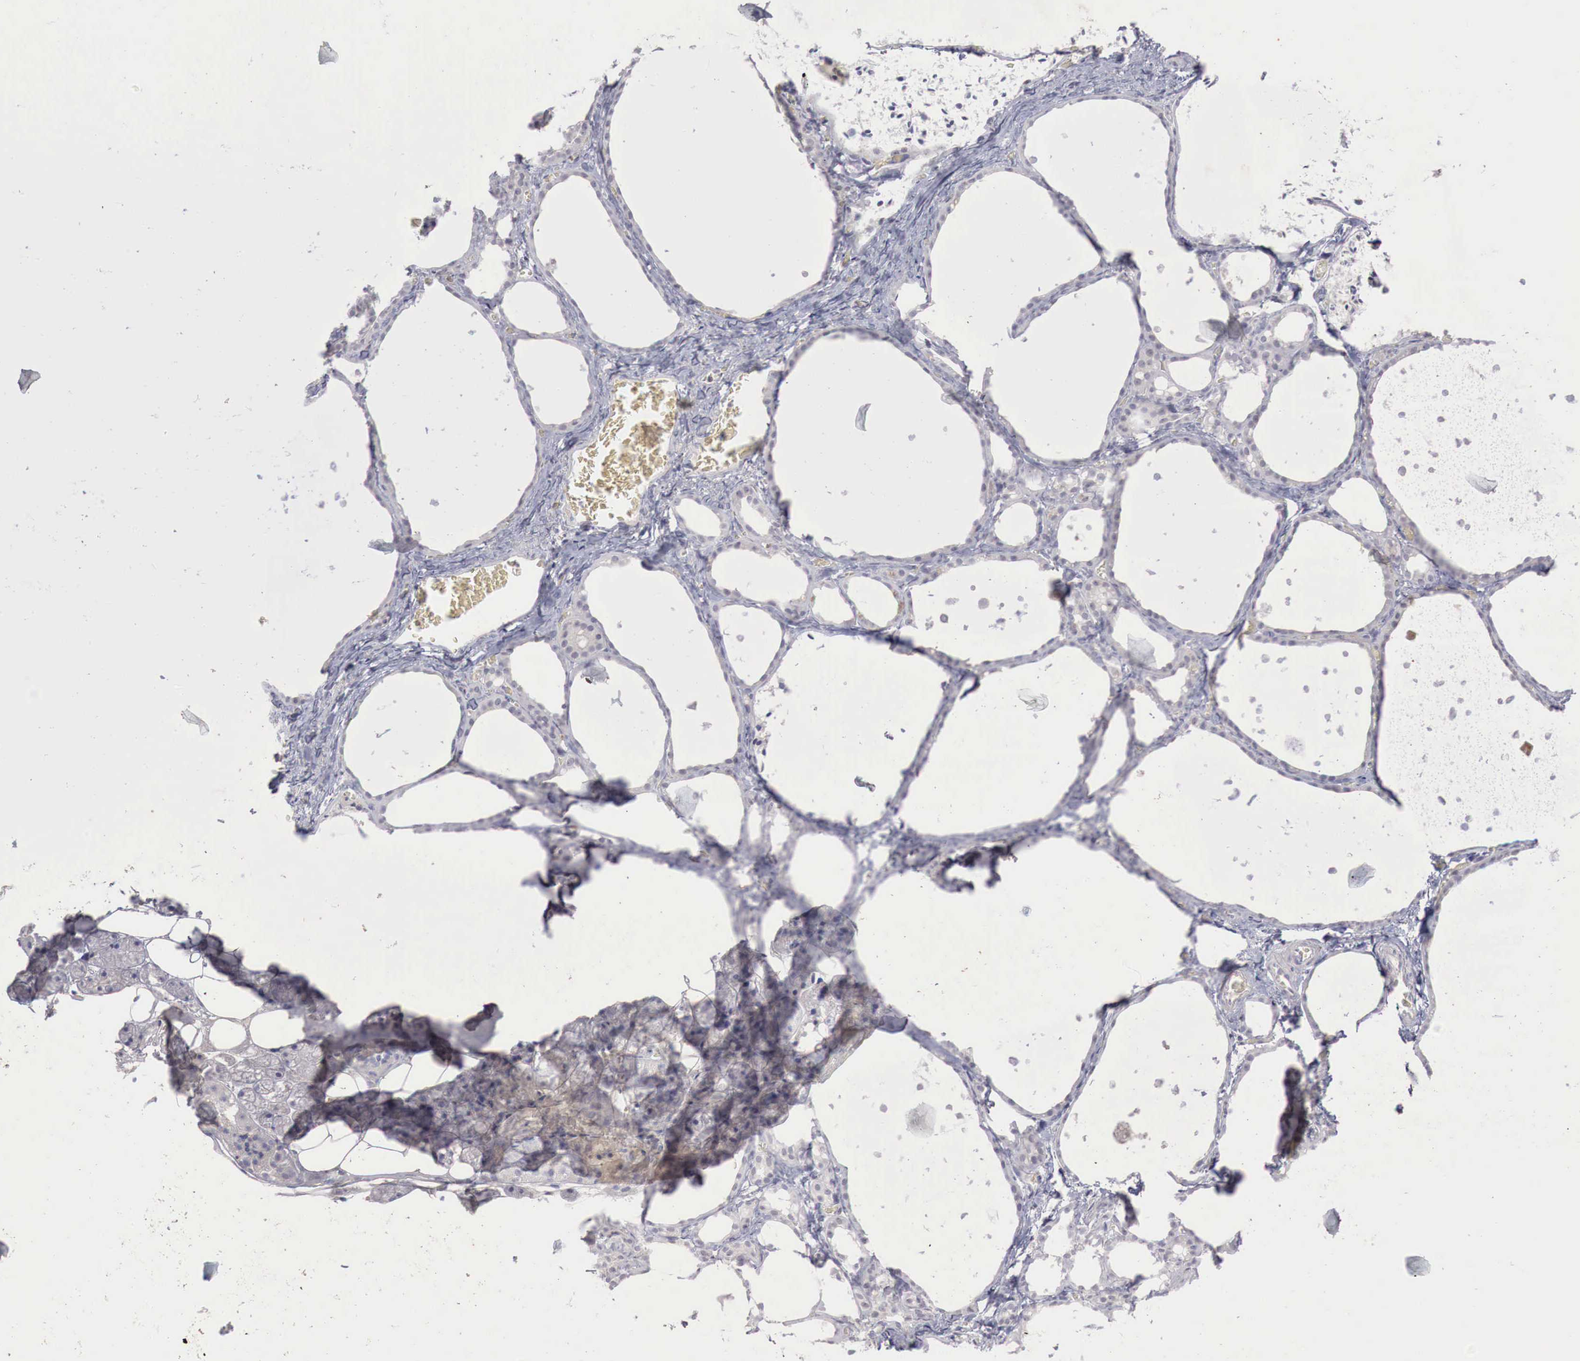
{"staining": {"intensity": "negative", "quantity": "none", "location": "none"}, "tissue": "thyroid gland", "cell_type": "Glandular cells", "image_type": "normal", "snomed": [{"axis": "morphology", "description": "Normal tissue, NOS"}, {"axis": "topography", "description": "Thyroid gland"}], "caption": "DAB immunohistochemical staining of benign human thyroid gland displays no significant staining in glandular cells.", "gene": "GATA1", "patient": {"sex": "male", "age": 76}}